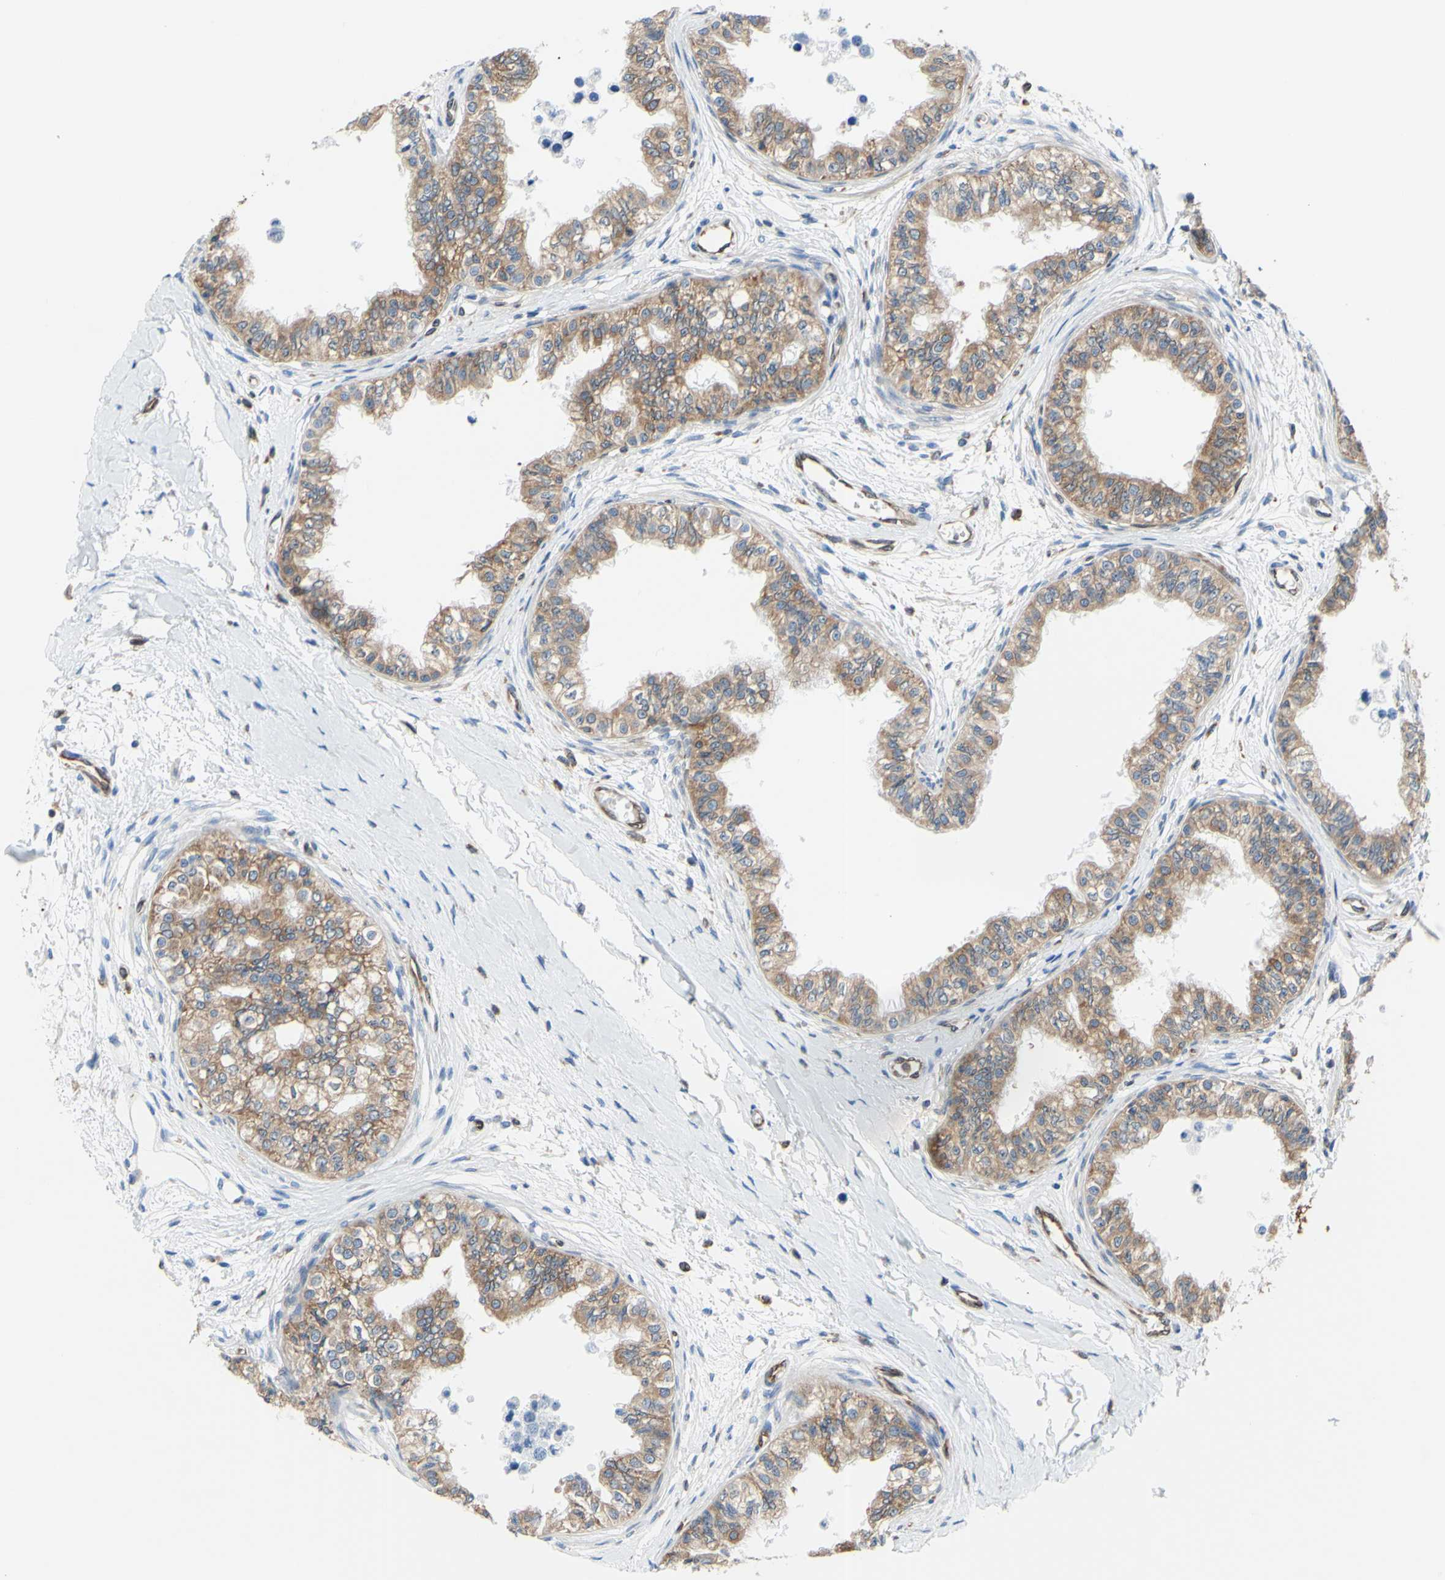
{"staining": {"intensity": "moderate", "quantity": ">75%", "location": "cytoplasmic/membranous"}, "tissue": "epididymis", "cell_type": "Glandular cells", "image_type": "normal", "snomed": [{"axis": "morphology", "description": "Normal tissue, NOS"}, {"axis": "morphology", "description": "Adenocarcinoma, metastatic, NOS"}, {"axis": "topography", "description": "Testis"}, {"axis": "topography", "description": "Epididymis"}], "caption": "High-power microscopy captured an immunohistochemistry photomicrograph of benign epididymis, revealing moderate cytoplasmic/membranous staining in about >75% of glandular cells. (brown staining indicates protein expression, while blue staining denotes nuclei).", "gene": "MGST2", "patient": {"sex": "male", "age": 26}}